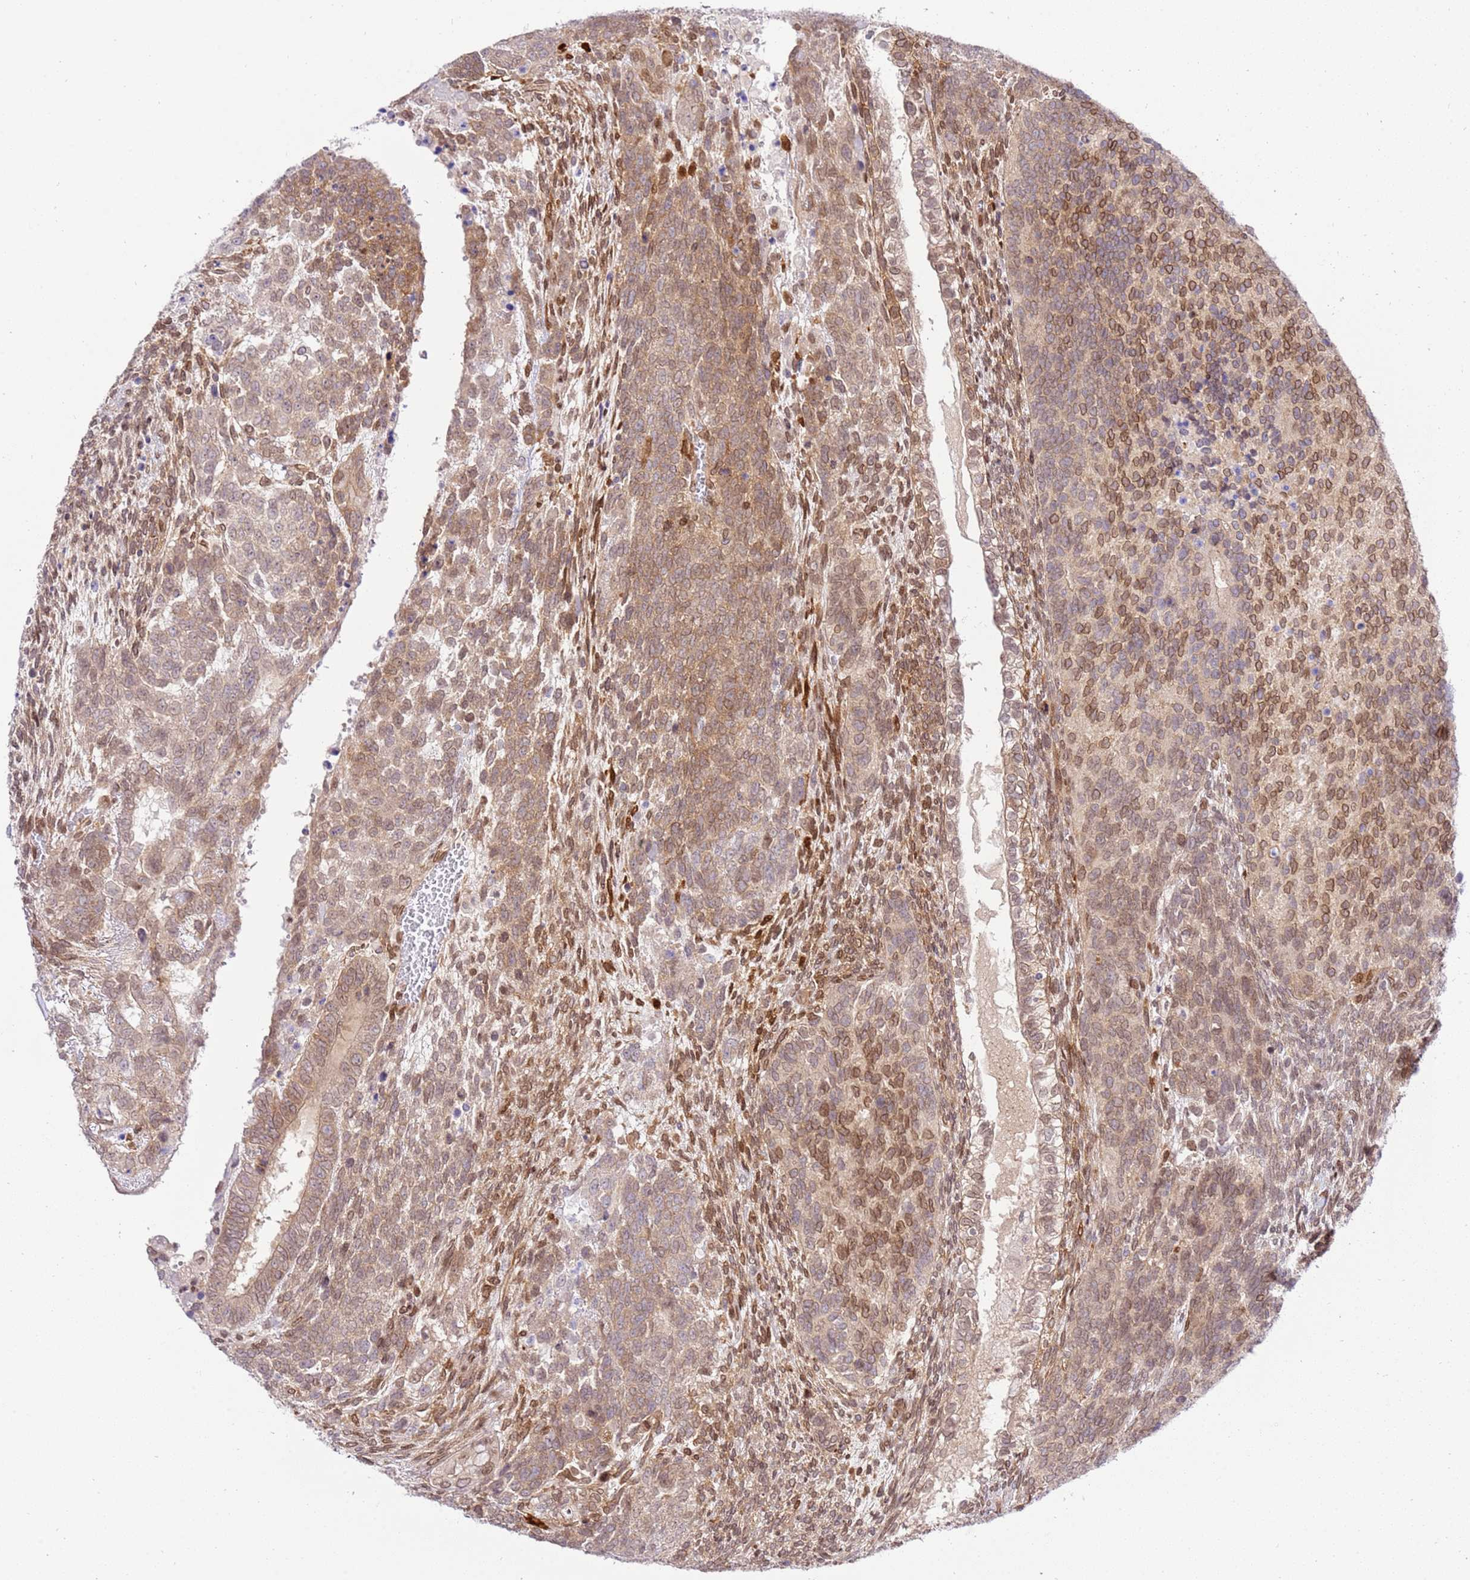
{"staining": {"intensity": "weak", "quantity": ">75%", "location": "cytoplasmic/membranous,nuclear"}, "tissue": "testis cancer", "cell_type": "Tumor cells", "image_type": "cancer", "snomed": [{"axis": "morphology", "description": "Carcinoma, Embryonal, NOS"}, {"axis": "topography", "description": "Testis"}], "caption": "IHC histopathology image of embryonal carcinoma (testis) stained for a protein (brown), which demonstrates low levels of weak cytoplasmic/membranous and nuclear positivity in approximately >75% of tumor cells.", "gene": "TRIM37", "patient": {"sex": "male", "age": 23}}